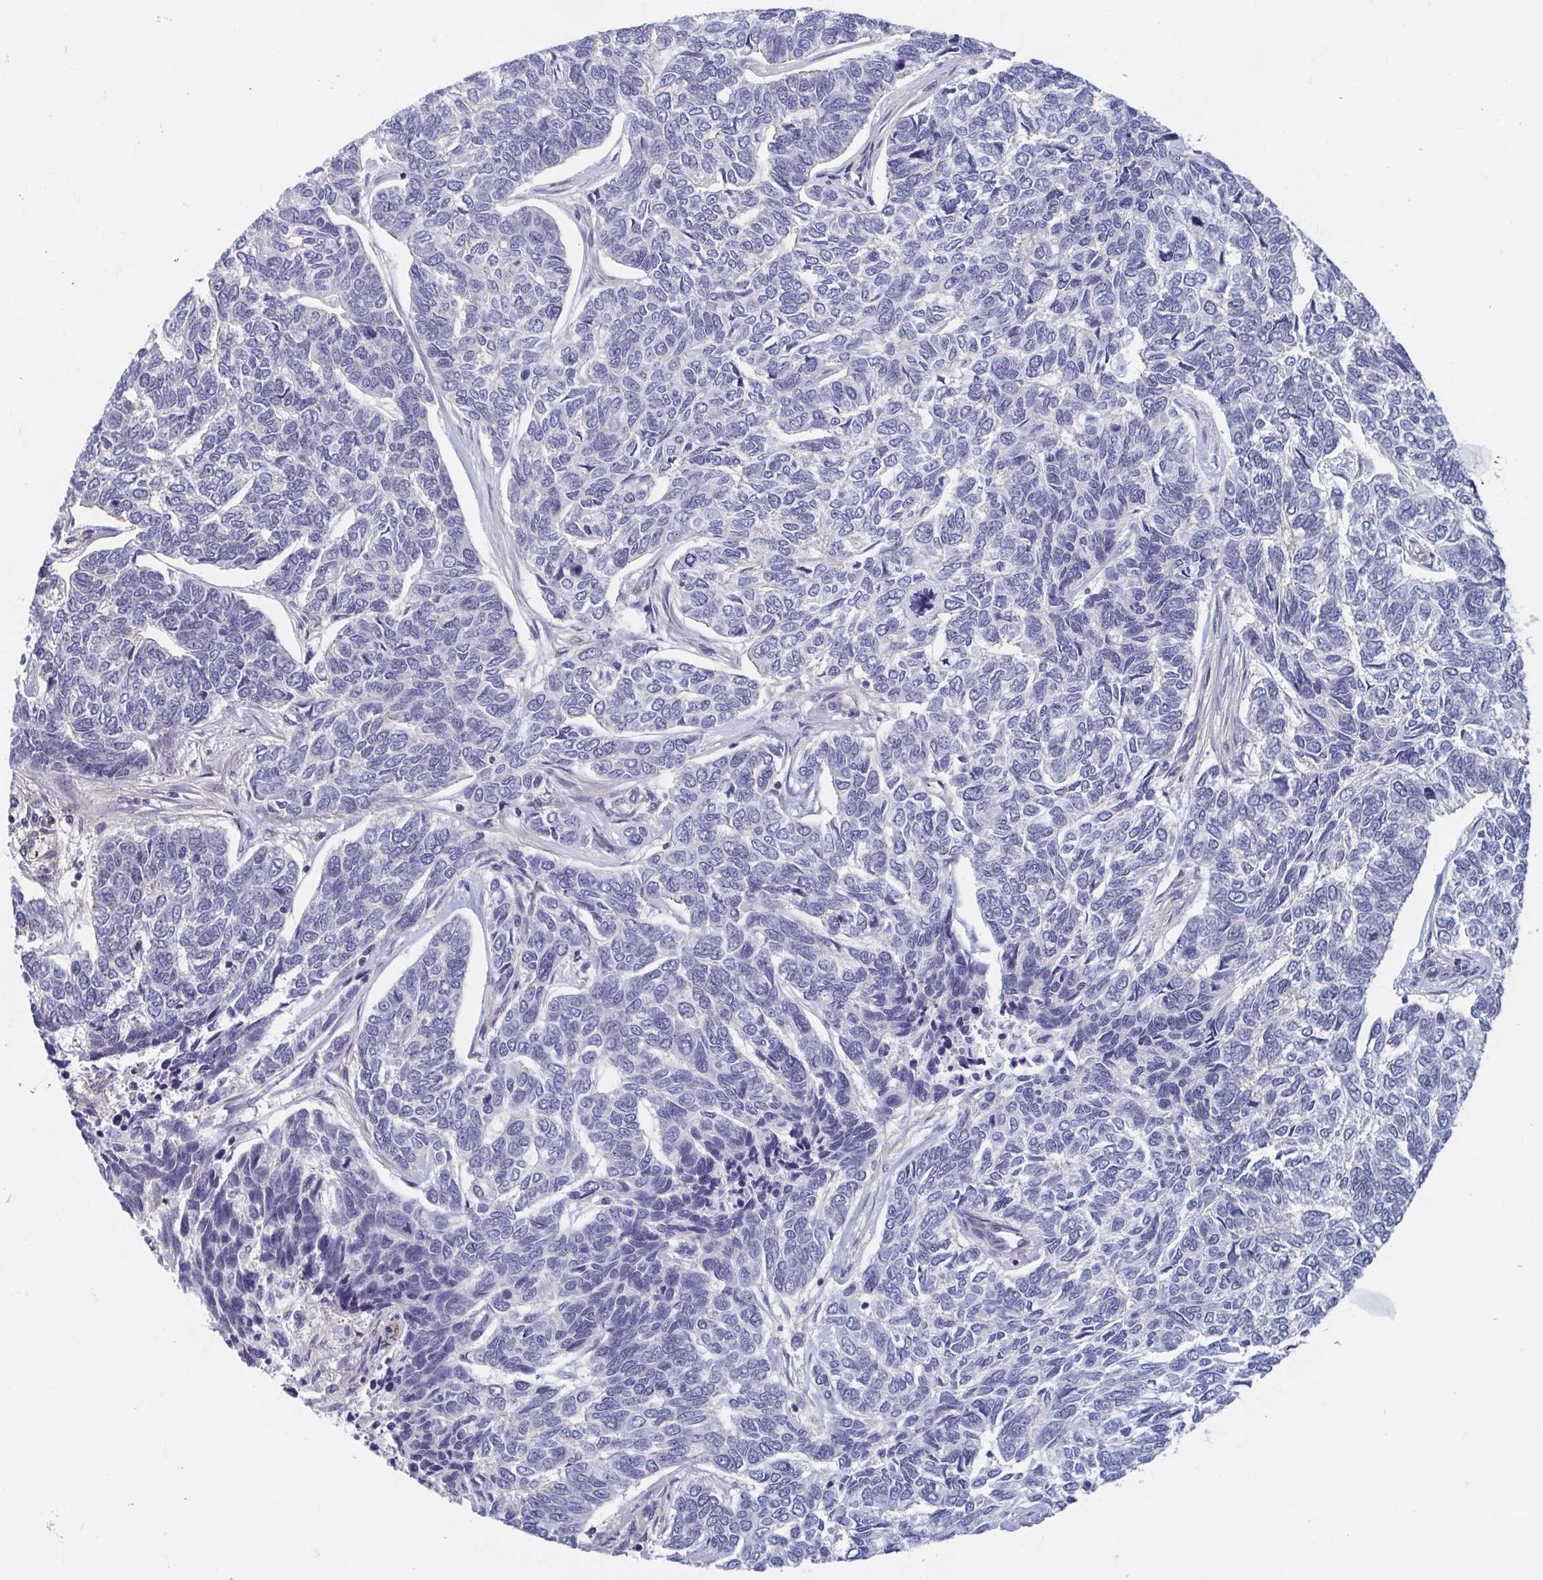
{"staining": {"intensity": "negative", "quantity": "none", "location": "none"}, "tissue": "skin cancer", "cell_type": "Tumor cells", "image_type": "cancer", "snomed": [{"axis": "morphology", "description": "Basal cell carcinoma"}, {"axis": "topography", "description": "Skin"}], "caption": "Skin cancer (basal cell carcinoma) was stained to show a protein in brown. There is no significant expression in tumor cells.", "gene": "LRRC38", "patient": {"sex": "female", "age": 65}}